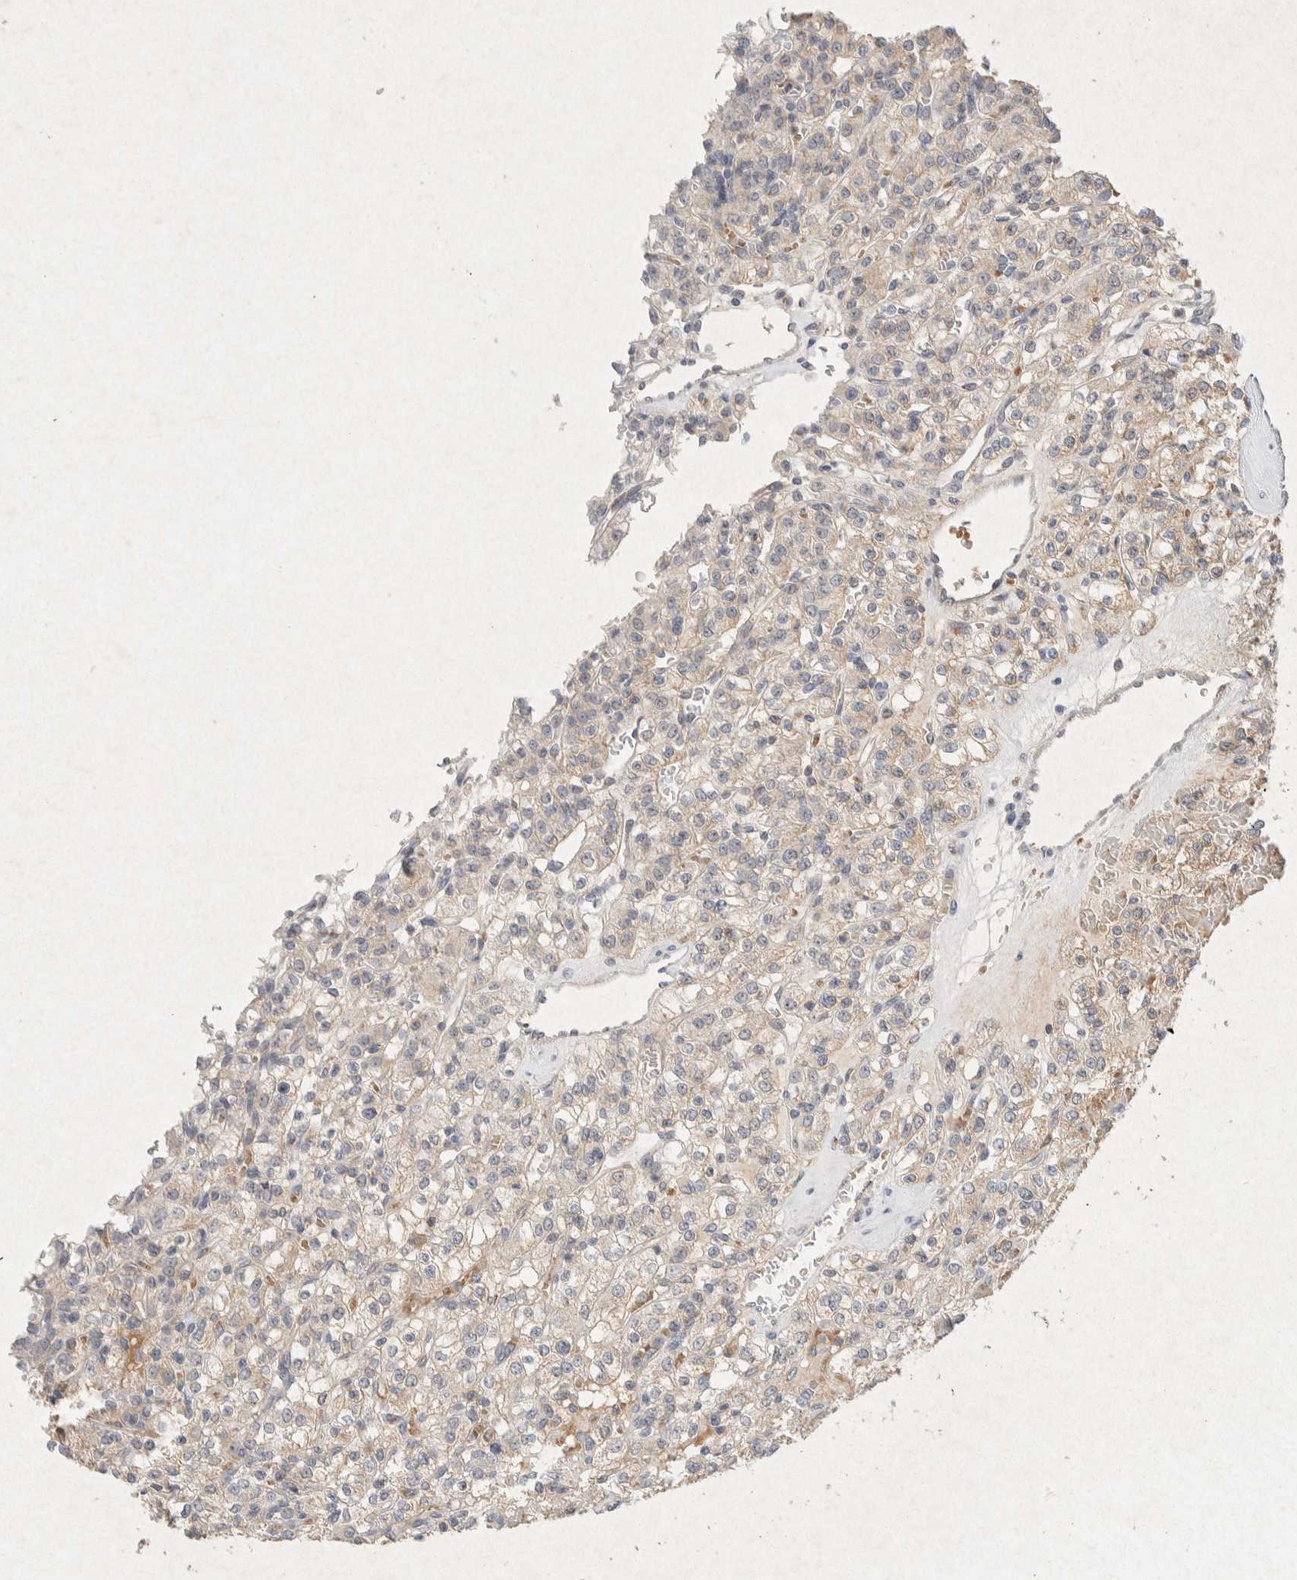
{"staining": {"intensity": "weak", "quantity": ">75%", "location": "cytoplasmic/membranous"}, "tissue": "renal cancer", "cell_type": "Tumor cells", "image_type": "cancer", "snomed": [{"axis": "morphology", "description": "Normal tissue, NOS"}, {"axis": "morphology", "description": "Adenocarcinoma, NOS"}, {"axis": "topography", "description": "Kidney"}], "caption": "Protein staining of adenocarcinoma (renal) tissue demonstrates weak cytoplasmic/membranous positivity in approximately >75% of tumor cells.", "gene": "GNAI1", "patient": {"sex": "female", "age": 72}}